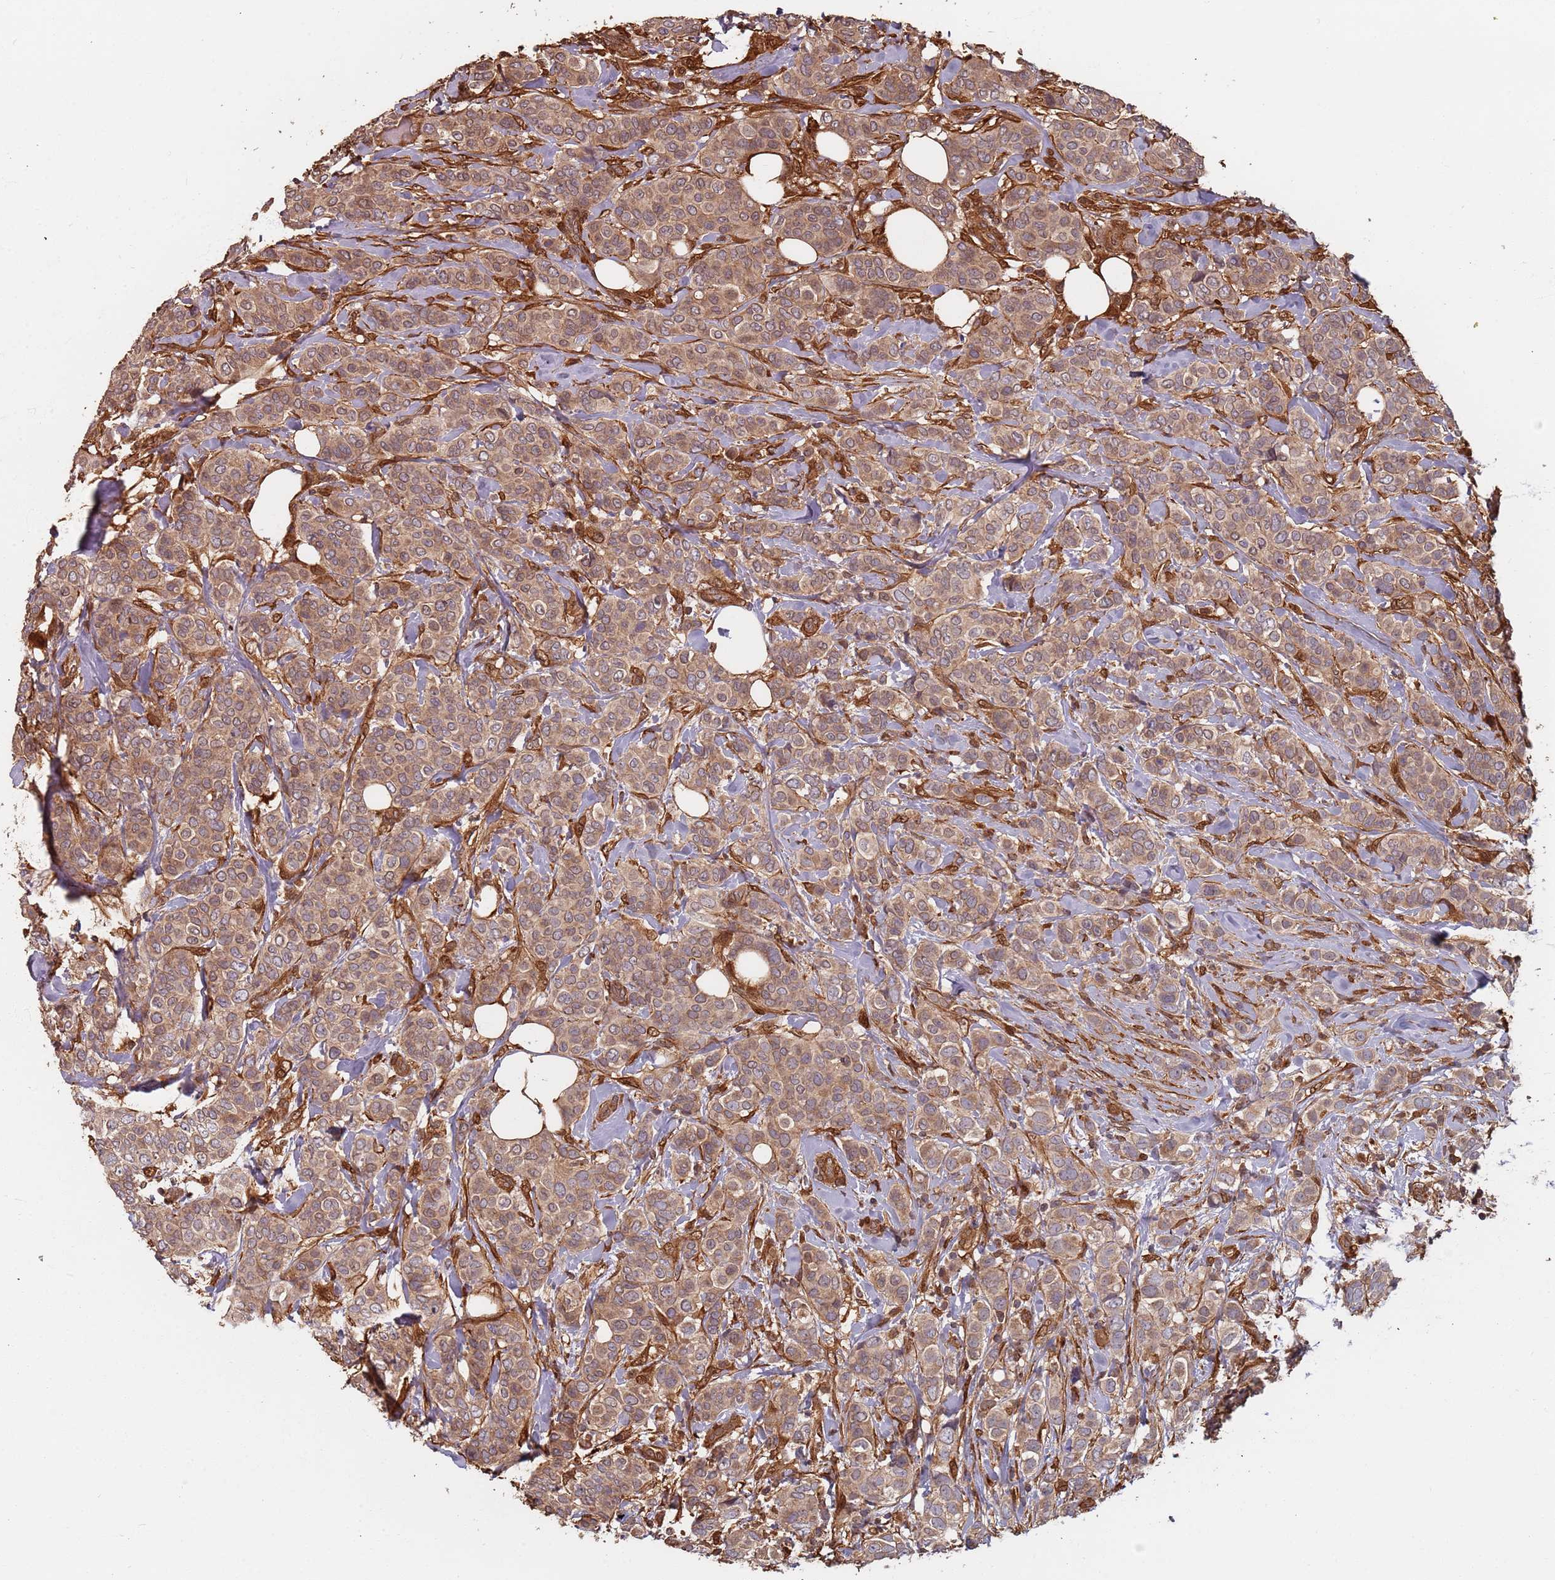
{"staining": {"intensity": "moderate", "quantity": ">75%", "location": "cytoplasmic/membranous"}, "tissue": "breast cancer", "cell_type": "Tumor cells", "image_type": "cancer", "snomed": [{"axis": "morphology", "description": "Lobular carcinoma"}, {"axis": "topography", "description": "Breast"}], "caption": "Immunohistochemistry (IHC) of human breast cancer (lobular carcinoma) exhibits medium levels of moderate cytoplasmic/membranous staining in approximately >75% of tumor cells.", "gene": "SDCCAG8", "patient": {"sex": "female", "age": 51}}